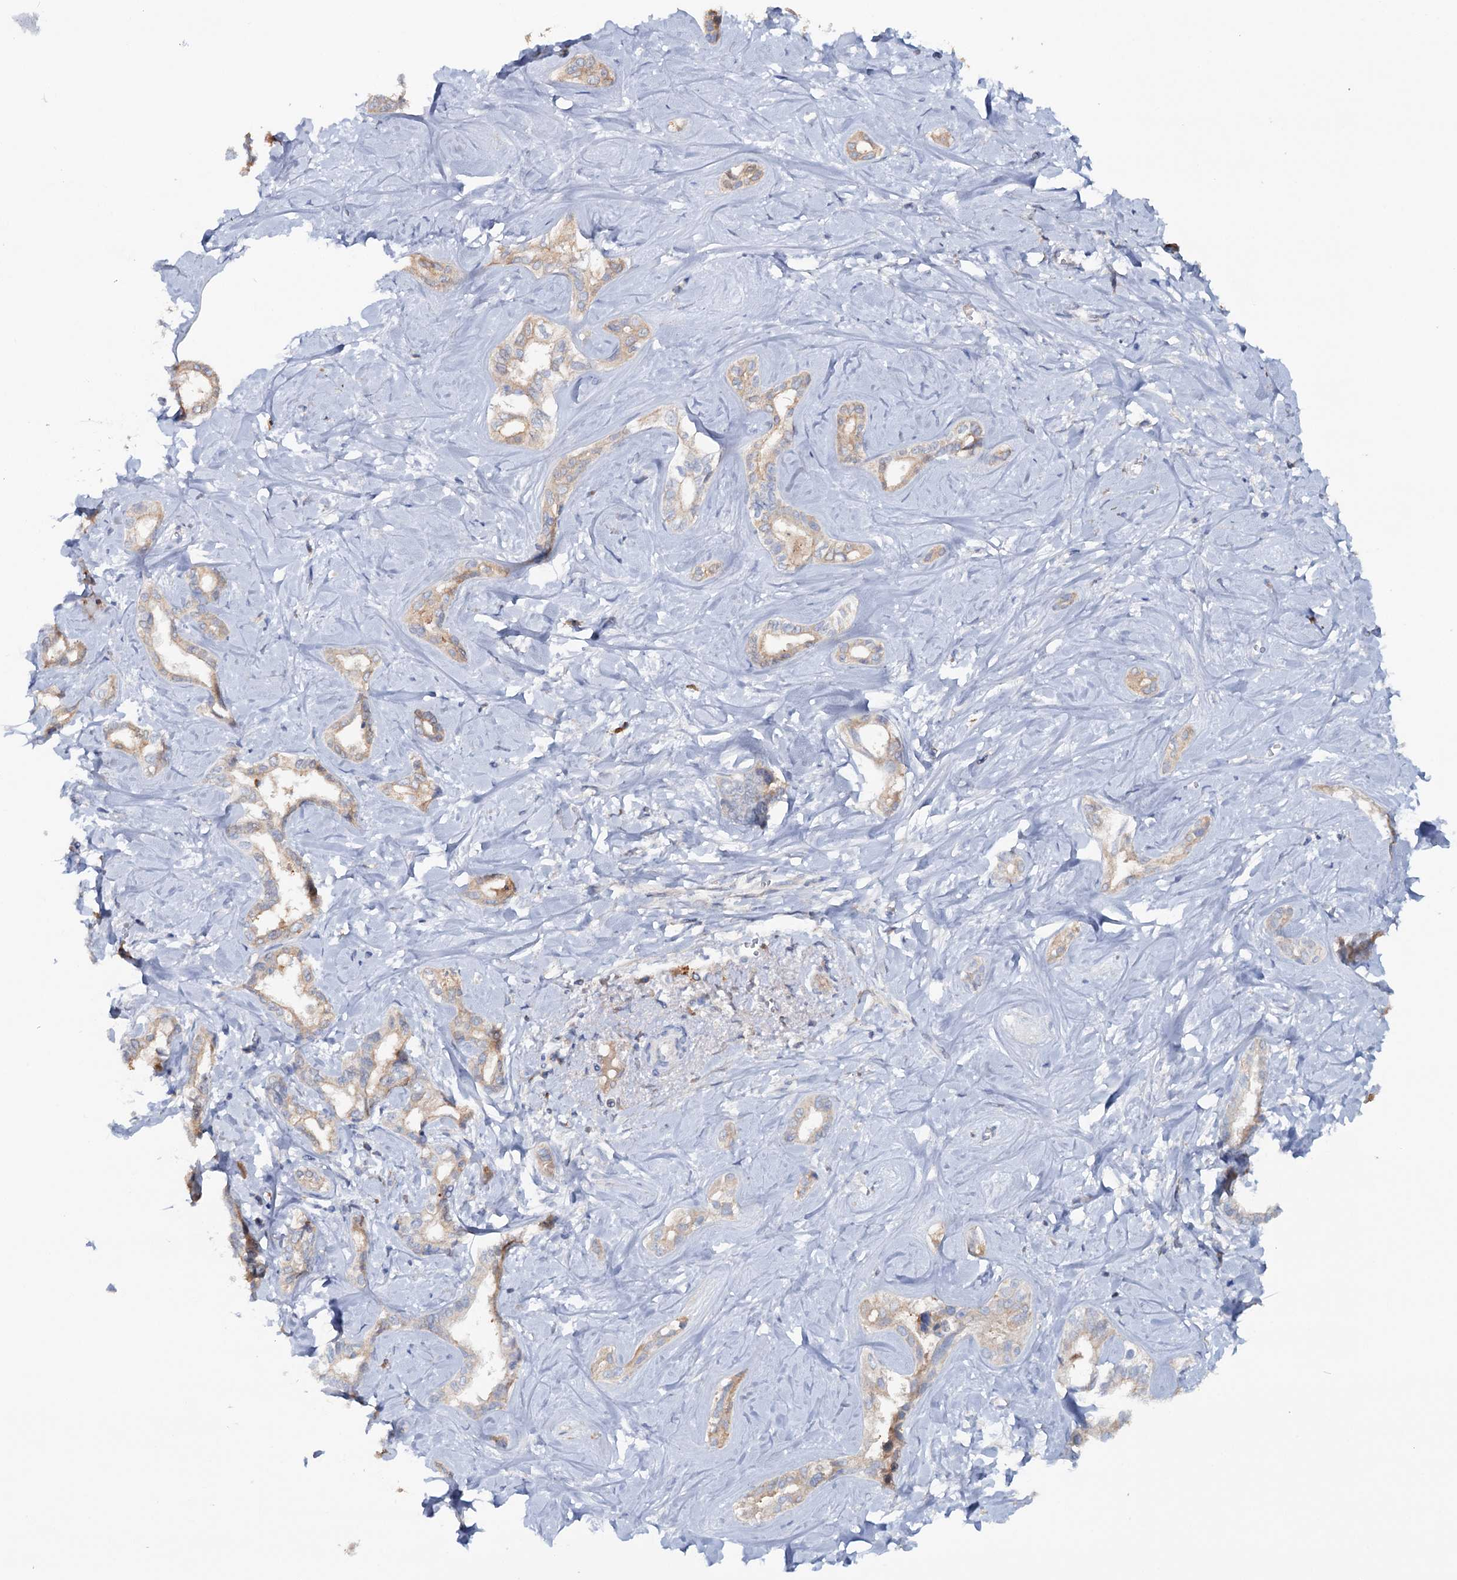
{"staining": {"intensity": "weak", "quantity": "25%-75%", "location": "cytoplasmic/membranous"}, "tissue": "liver cancer", "cell_type": "Tumor cells", "image_type": "cancer", "snomed": [{"axis": "morphology", "description": "Cholangiocarcinoma"}, {"axis": "topography", "description": "Liver"}], "caption": "Liver cholangiocarcinoma stained with DAB immunohistochemistry displays low levels of weak cytoplasmic/membranous positivity in about 25%-75% of tumor cells.", "gene": "IL17RD", "patient": {"sex": "female", "age": 77}}